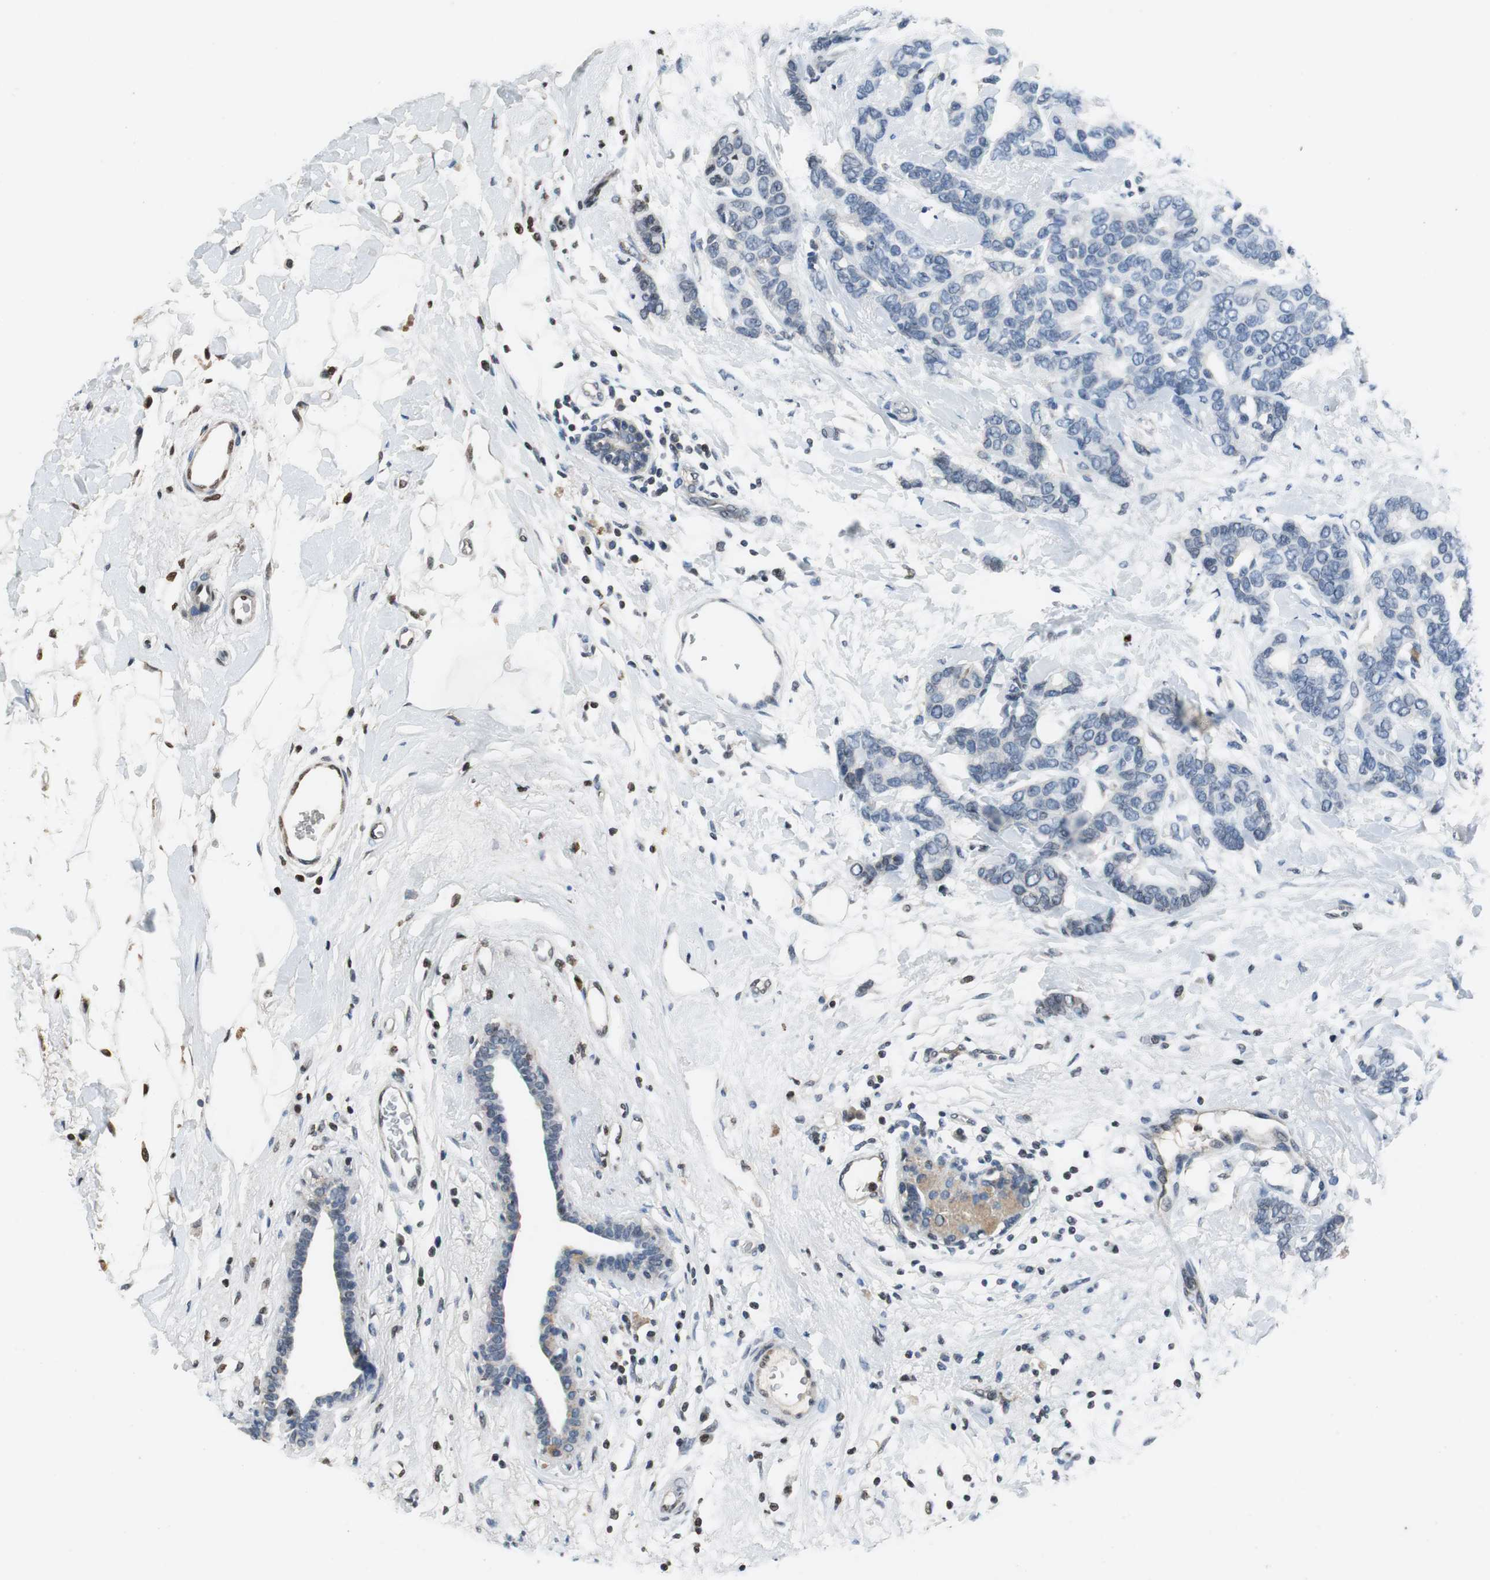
{"staining": {"intensity": "negative", "quantity": "none", "location": "none"}, "tissue": "breast cancer", "cell_type": "Tumor cells", "image_type": "cancer", "snomed": [{"axis": "morphology", "description": "Duct carcinoma"}, {"axis": "topography", "description": "Breast"}], "caption": "Immunohistochemistry histopathology image of neoplastic tissue: breast cancer stained with DAB shows no significant protein positivity in tumor cells.", "gene": "ORM1", "patient": {"sex": "female", "age": 87}}